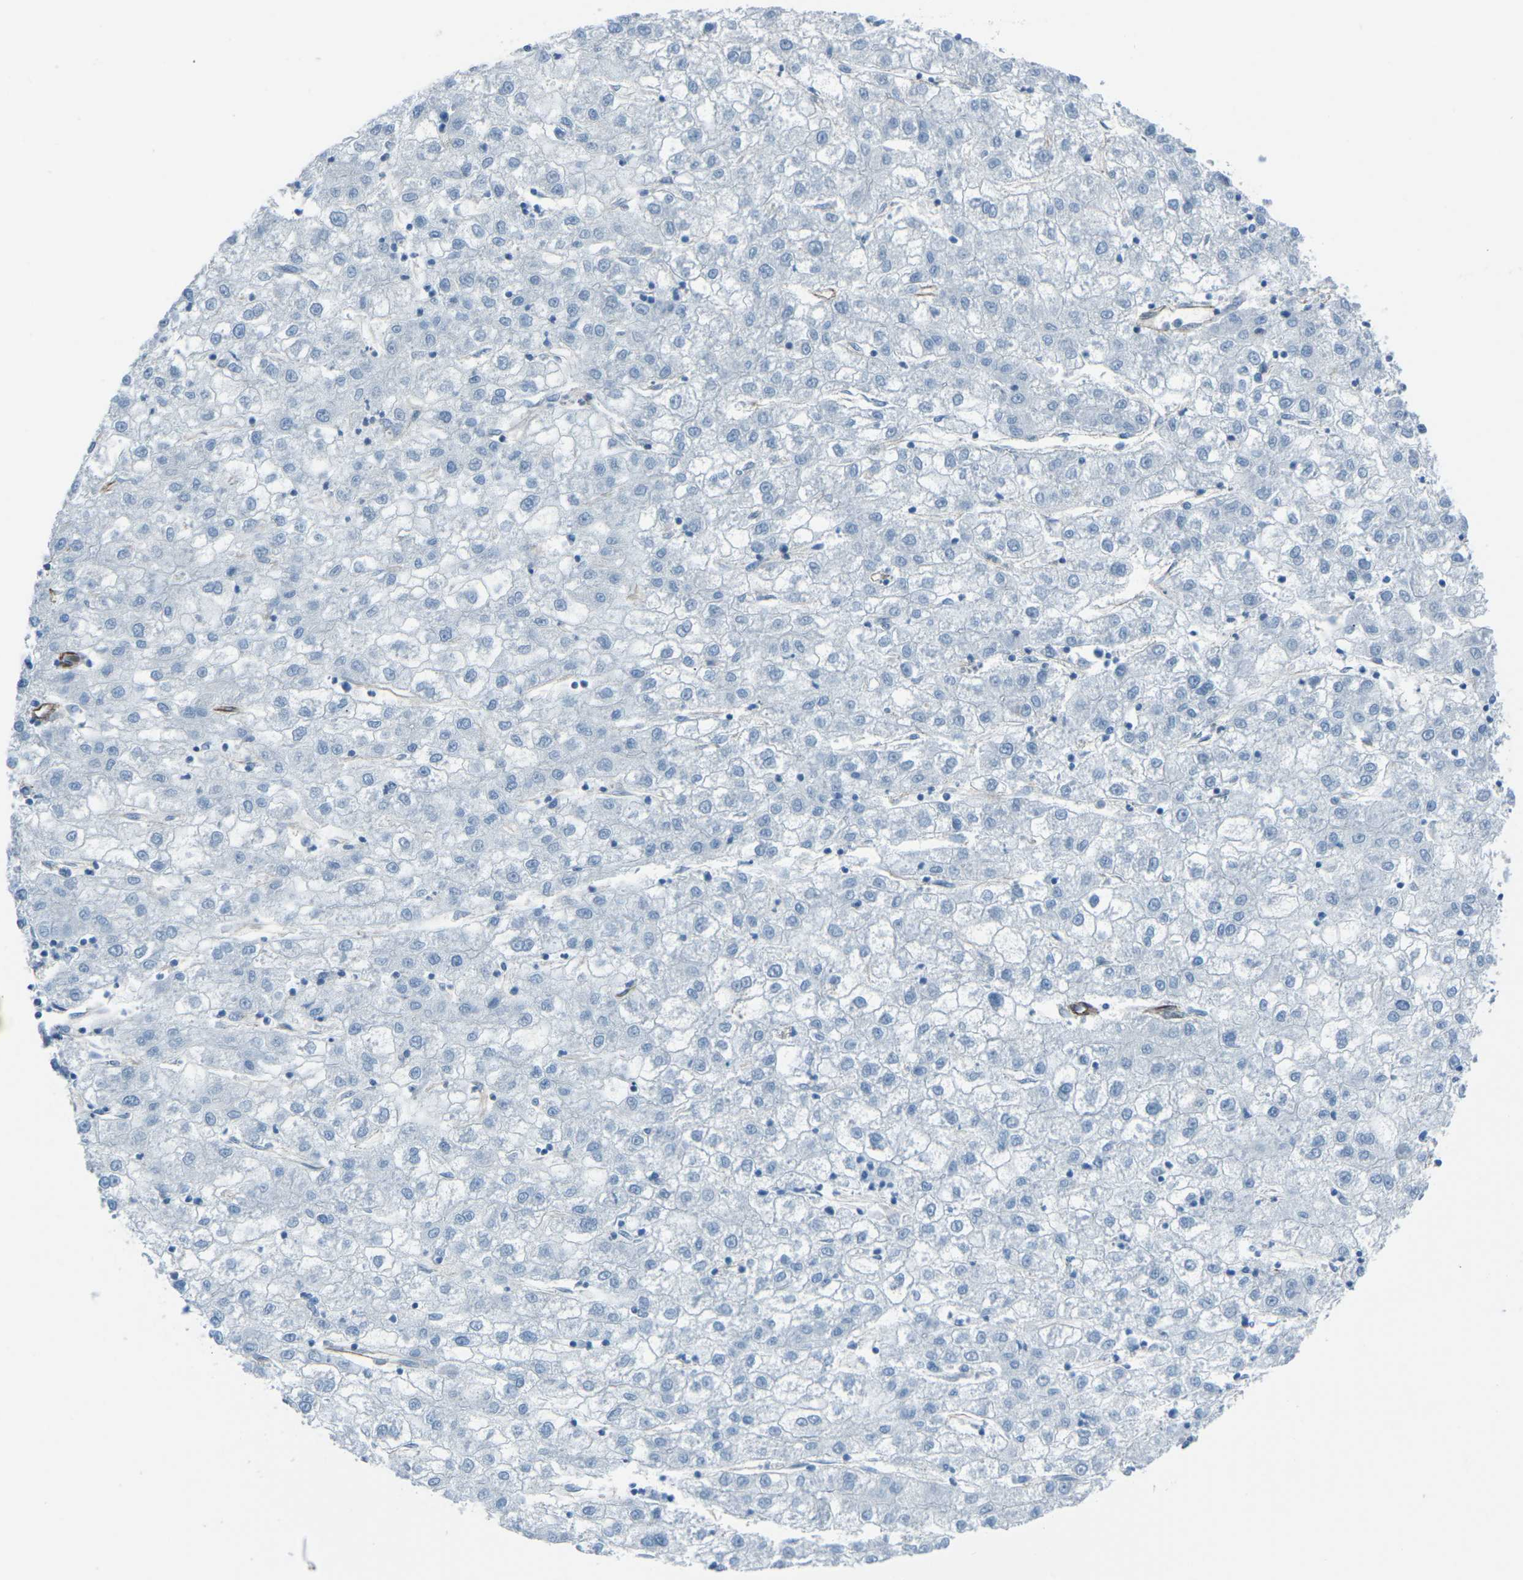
{"staining": {"intensity": "negative", "quantity": "none", "location": "none"}, "tissue": "liver cancer", "cell_type": "Tumor cells", "image_type": "cancer", "snomed": [{"axis": "morphology", "description": "Carcinoma, Hepatocellular, NOS"}, {"axis": "topography", "description": "Liver"}], "caption": "Human liver hepatocellular carcinoma stained for a protein using immunohistochemistry reveals no expression in tumor cells.", "gene": "UTRN", "patient": {"sex": "male", "age": 72}}